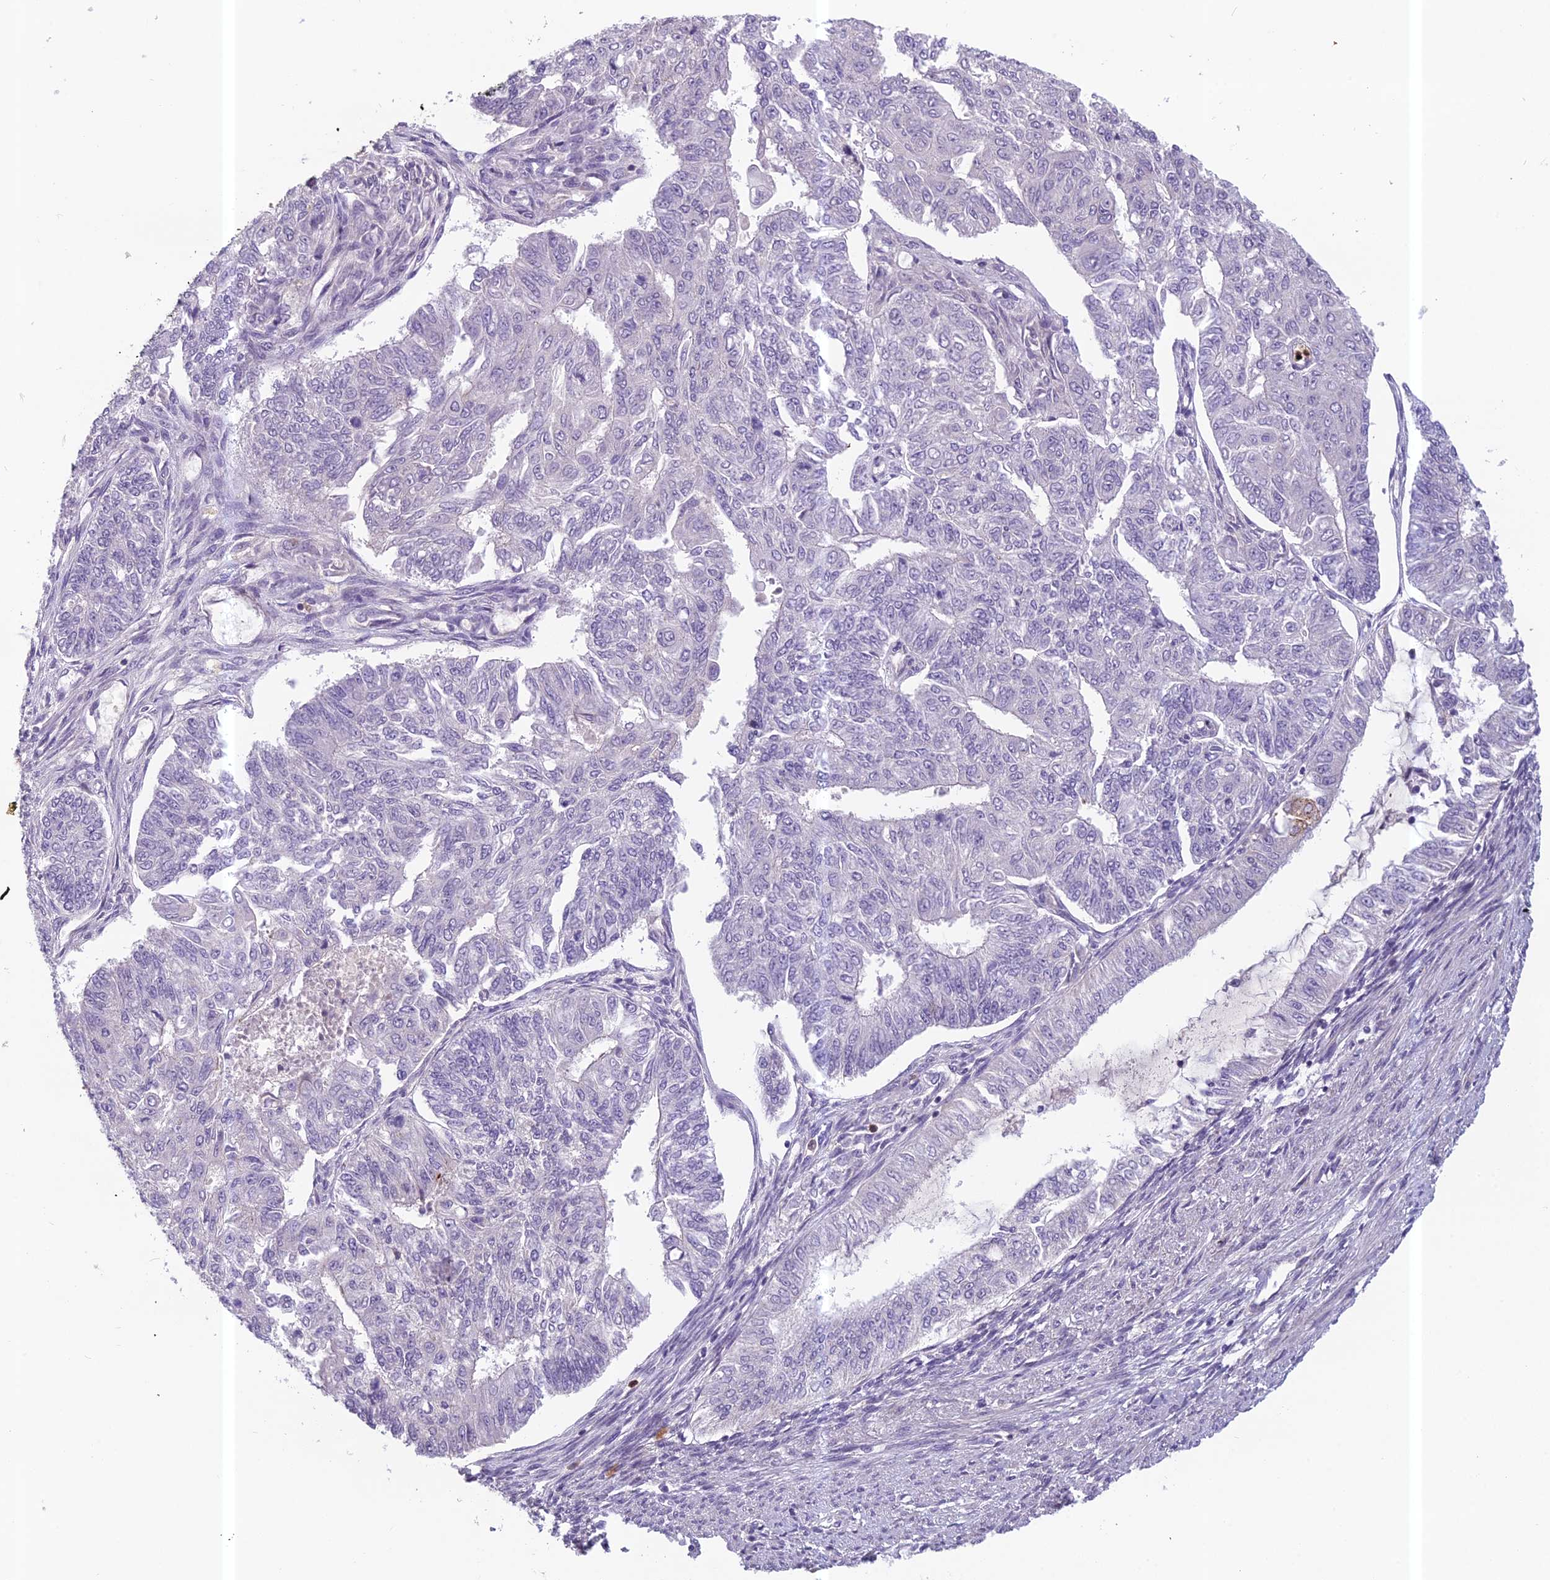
{"staining": {"intensity": "negative", "quantity": "none", "location": "none"}, "tissue": "endometrial cancer", "cell_type": "Tumor cells", "image_type": "cancer", "snomed": [{"axis": "morphology", "description": "Adenocarcinoma, NOS"}, {"axis": "topography", "description": "Endometrium"}], "caption": "DAB (3,3'-diaminobenzidine) immunohistochemical staining of endometrial cancer (adenocarcinoma) reveals no significant expression in tumor cells.", "gene": "ENSG00000188897", "patient": {"sex": "female", "age": 32}}